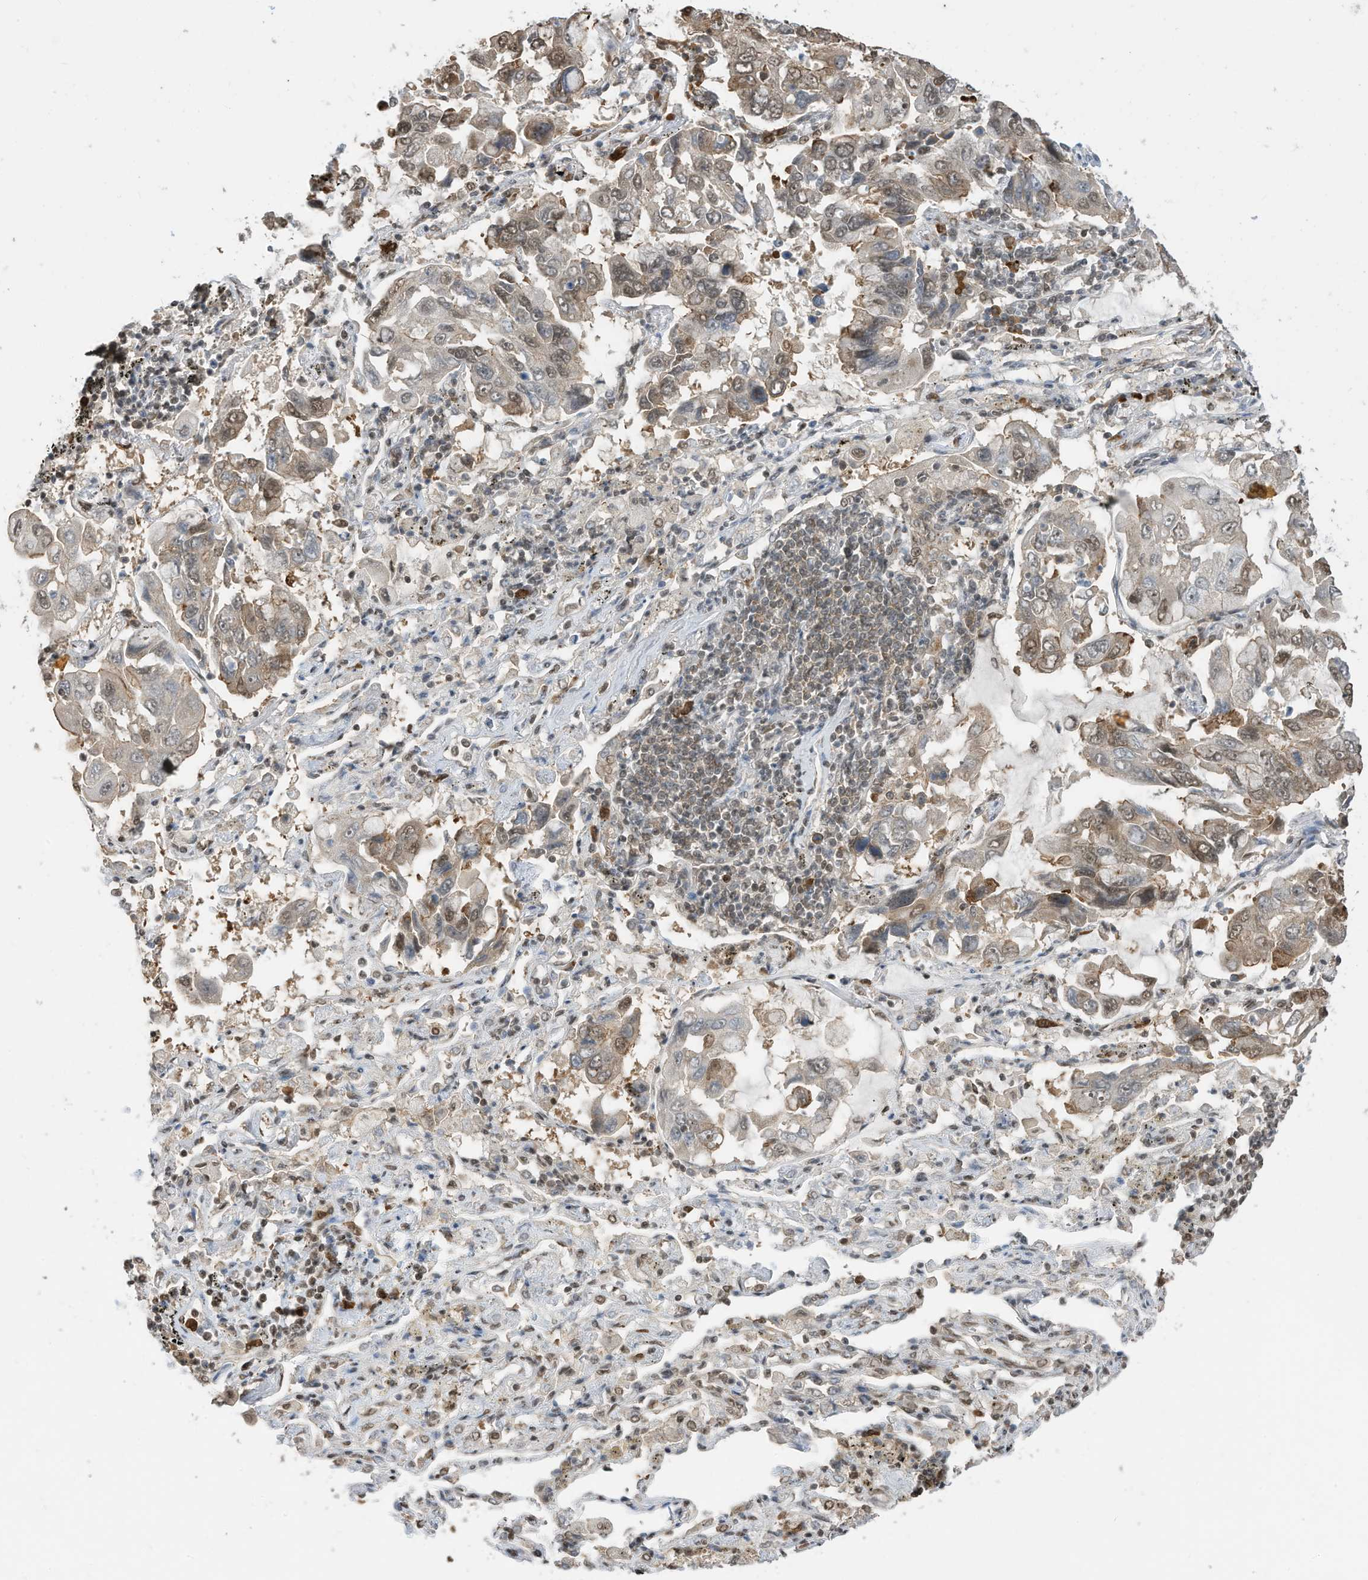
{"staining": {"intensity": "weak", "quantity": ">75%", "location": "nuclear"}, "tissue": "lung cancer", "cell_type": "Tumor cells", "image_type": "cancer", "snomed": [{"axis": "morphology", "description": "Adenocarcinoma, NOS"}, {"axis": "topography", "description": "Lung"}], "caption": "Protein expression by immunohistochemistry exhibits weak nuclear positivity in about >75% of tumor cells in adenocarcinoma (lung).", "gene": "ZNF195", "patient": {"sex": "male", "age": 64}}